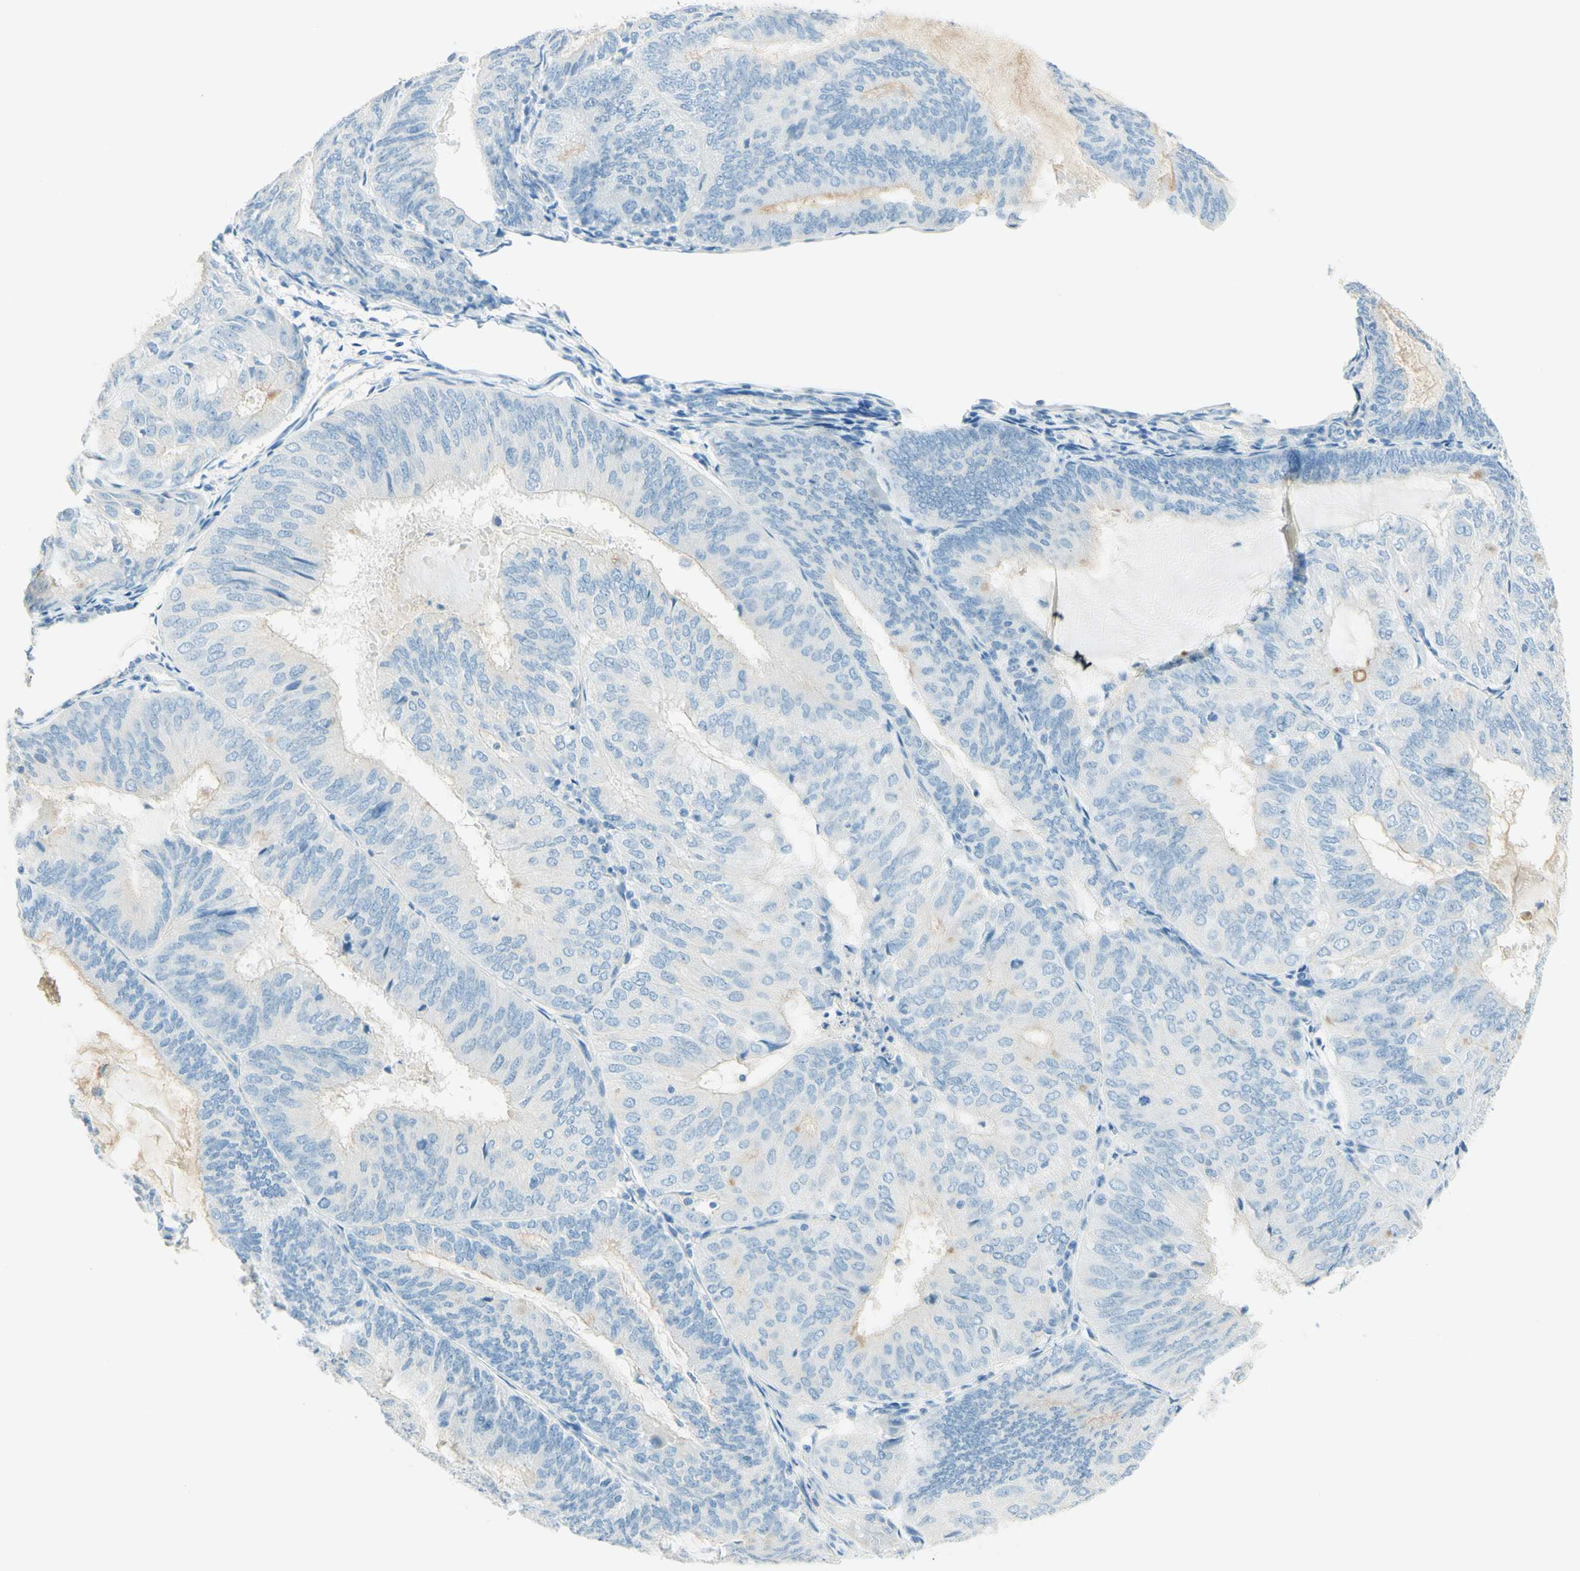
{"staining": {"intensity": "negative", "quantity": "none", "location": "none"}, "tissue": "endometrial cancer", "cell_type": "Tumor cells", "image_type": "cancer", "snomed": [{"axis": "morphology", "description": "Adenocarcinoma, NOS"}, {"axis": "topography", "description": "Endometrium"}], "caption": "Human endometrial adenocarcinoma stained for a protein using immunohistochemistry displays no expression in tumor cells.", "gene": "TMEM132D", "patient": {"sex": "female", "age": 81}}